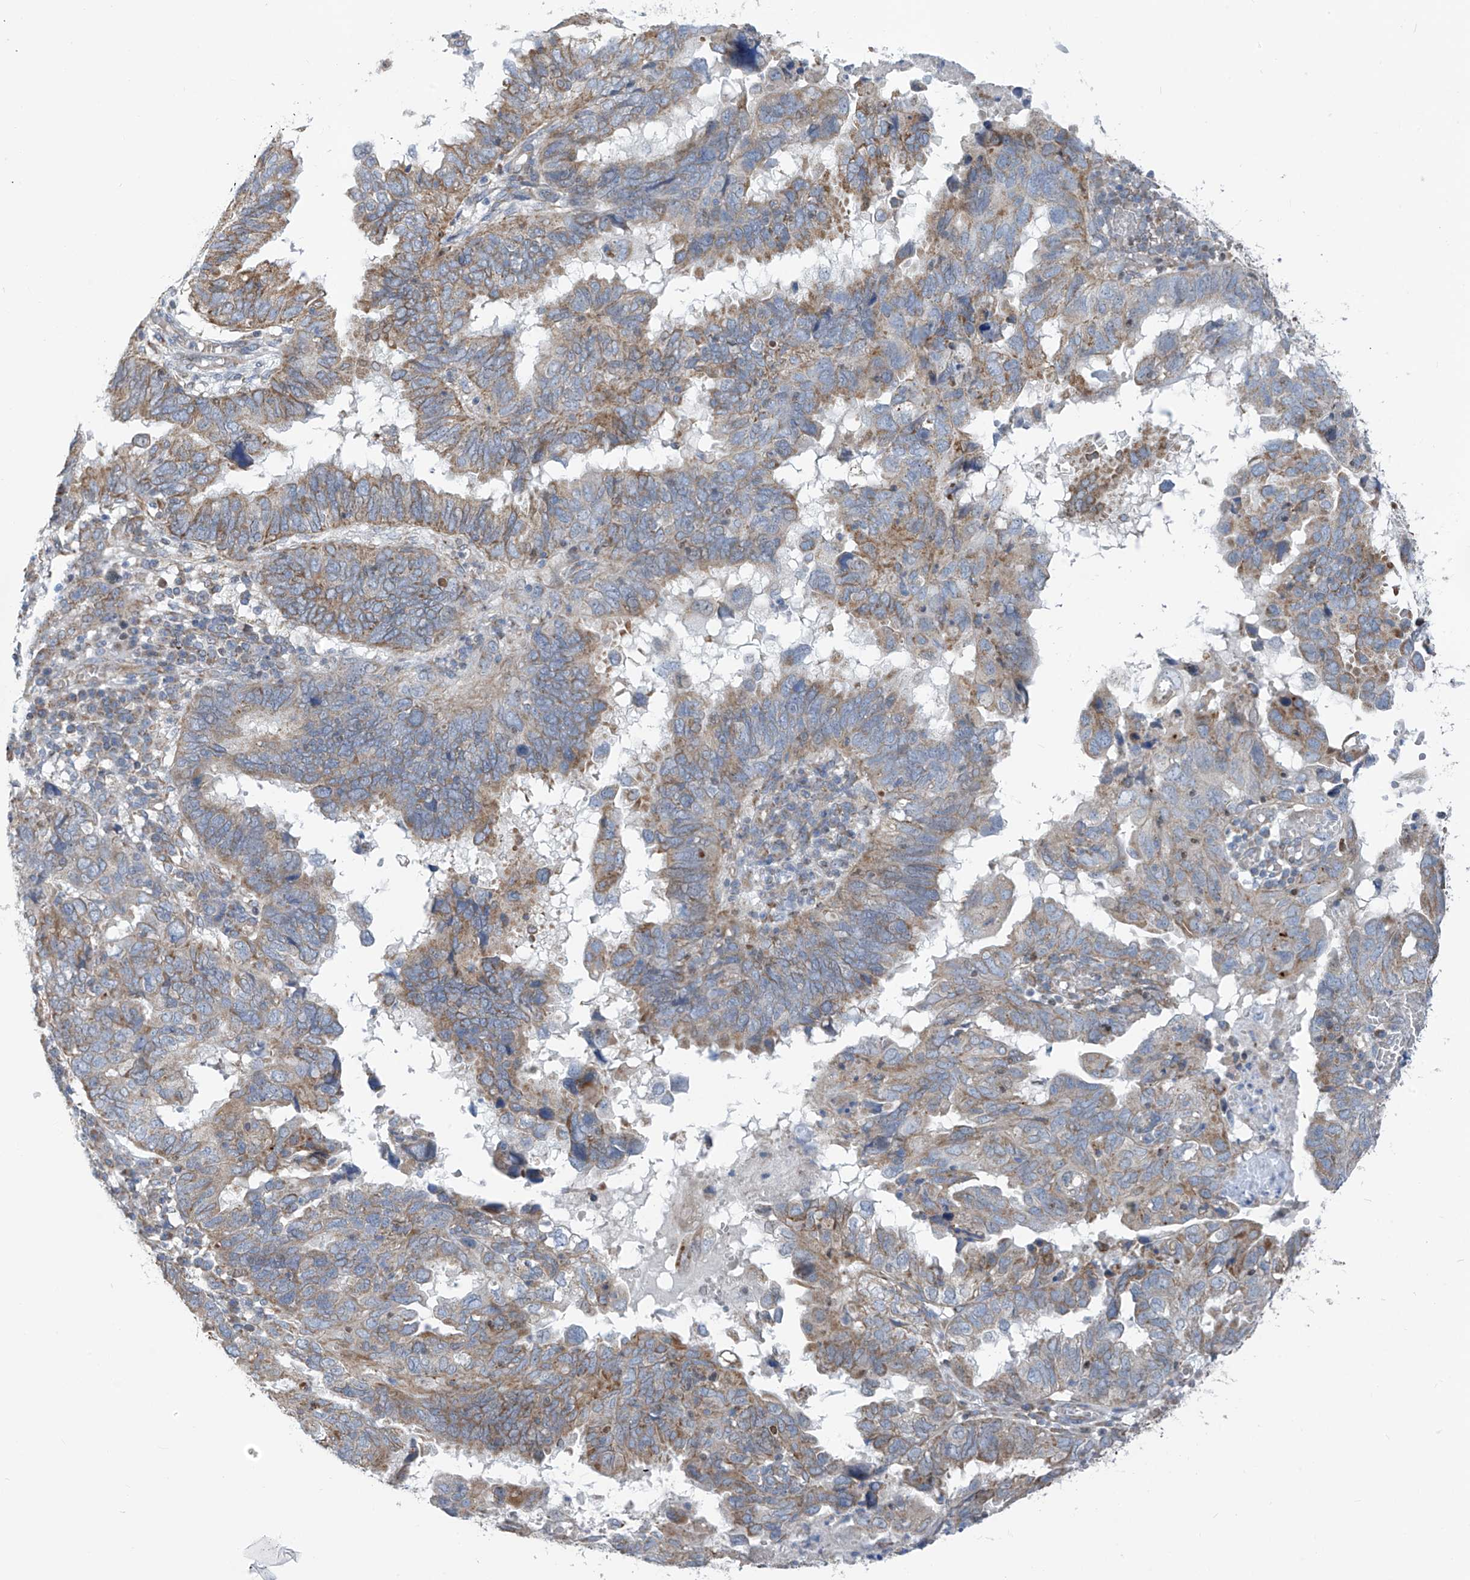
{"staining": {"intensity": "moderate", "quantity": "<25%", "location": "cytoplasmic/membranous"}, "tissue": "endometrial cancer", "cell_type": "Tumor cells", "image_type": "cancer", "snomed": [{"axis": "morphology", "description": "Adenocarcinoma, NOS"}, {"axis": "topography", "description": "Uterus"}], "caption": "Brown immunohistochemical staining in human endometrial cancer exhibits moderate cytoplasmic/membranous staining in approximately <25% of tumor cells.", "gene": "EOMES", "patient": {"sex": "female", "age": 77}}